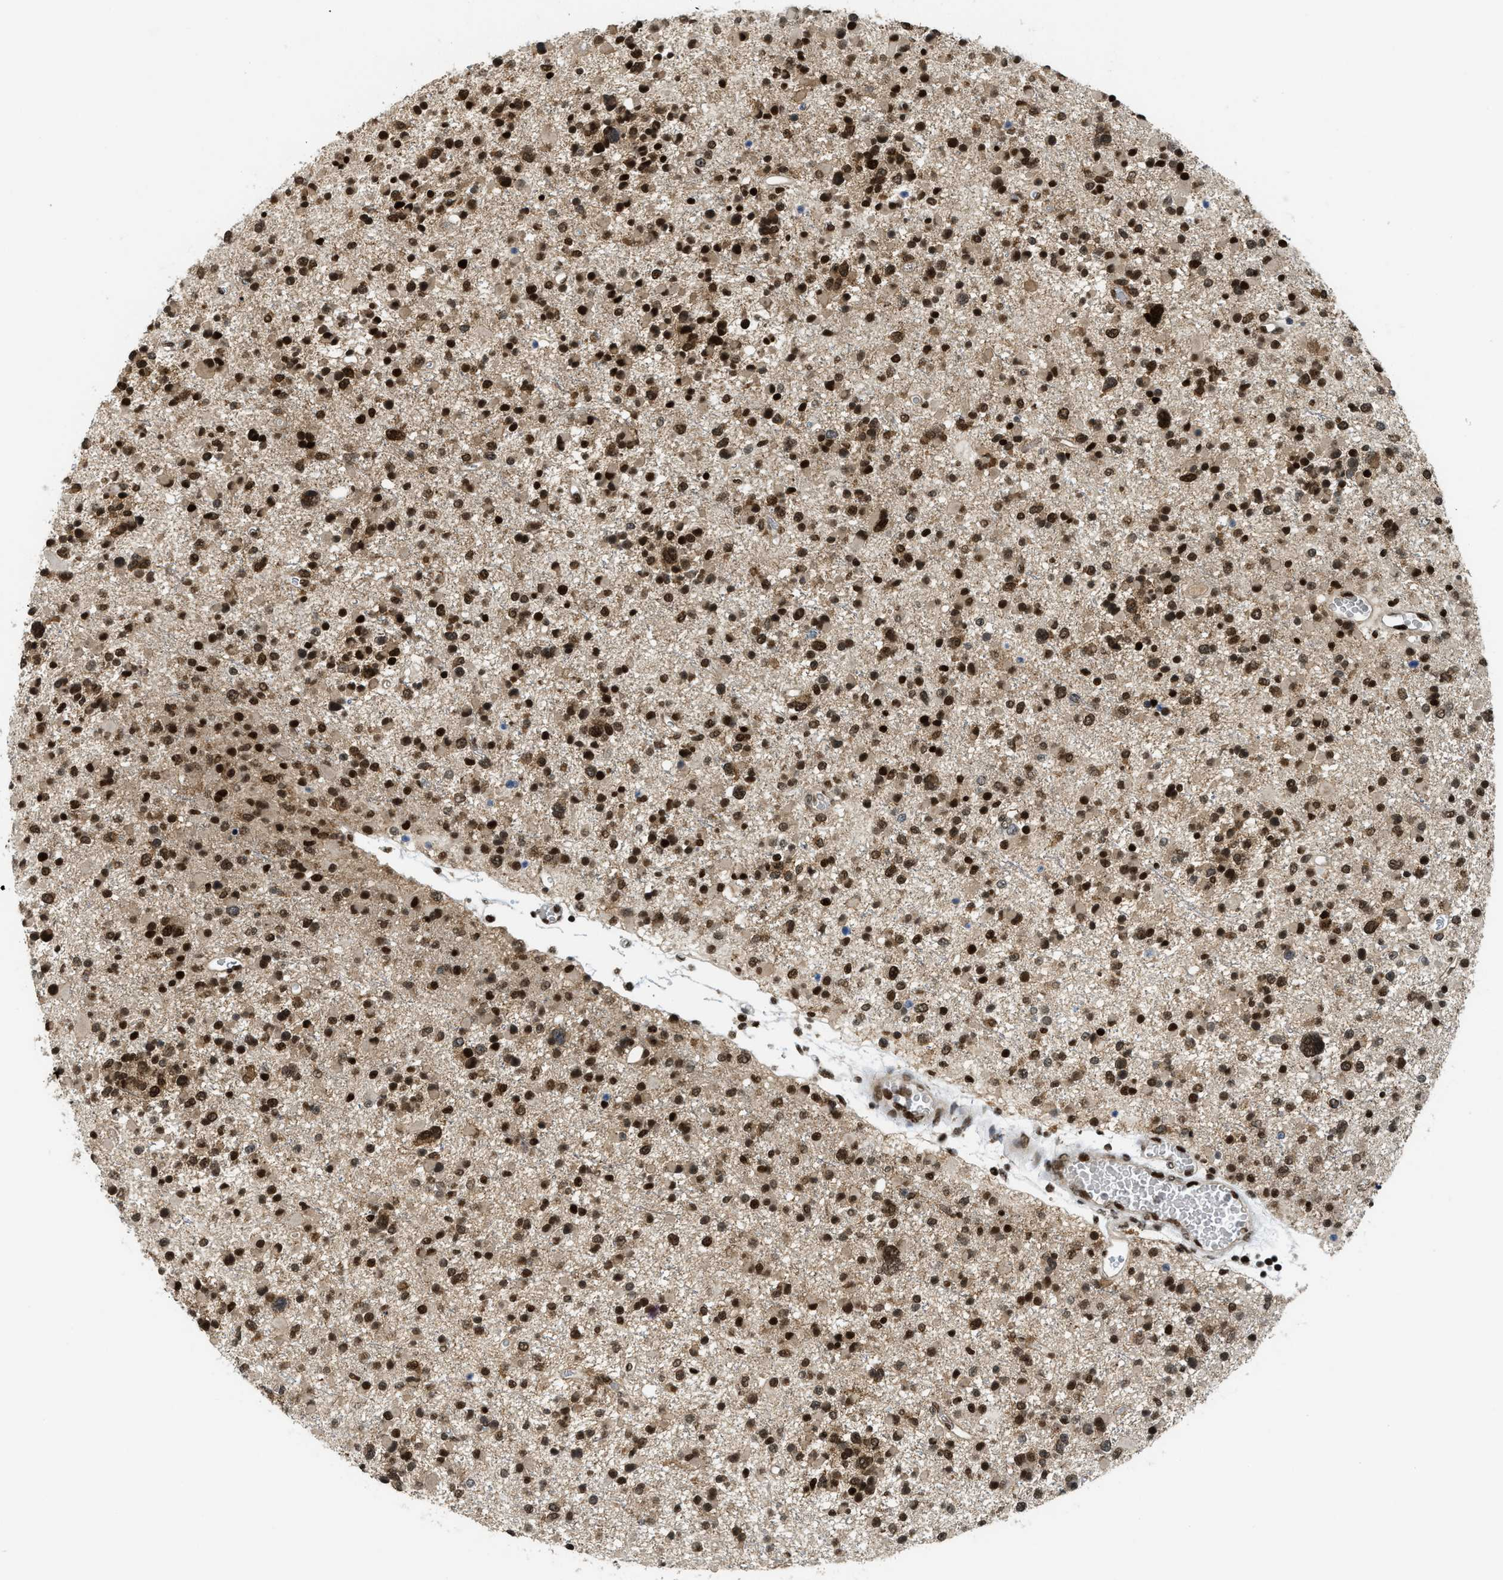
{"staining": {"intensity": "strong", "quantity": ">75%", "location": "nuclear"}, "tissue": "glioma", "cell_type": "Tumor cells", "image_type": "cancer", "snomed": [{"axis": "morphology", "description": "Glioma, malignant, Low grade"}, {"axis": "topography", "description": "Brain"}], "caption": "A micrograph of glioma stained for a protein reveals strong nuclear brown staining in tumor cells.", "gene": "RFX5", "patient": {"sex": "female", "age": 22}}